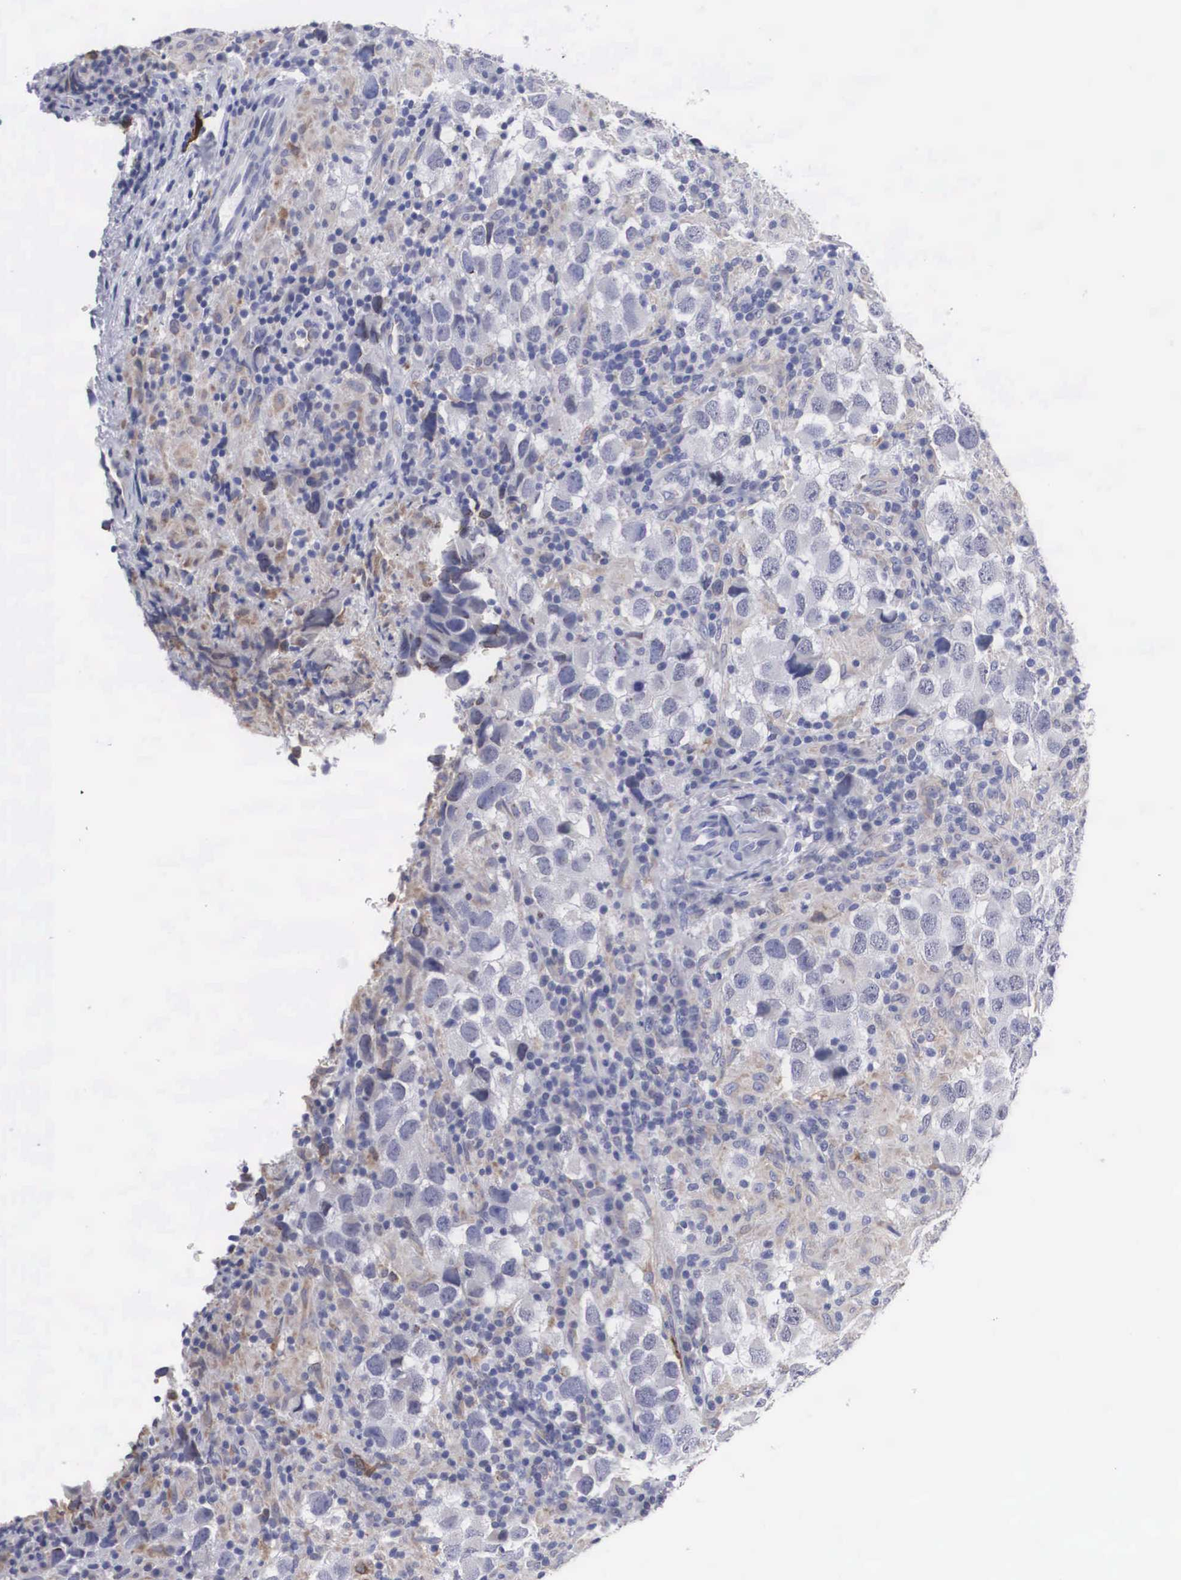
{"staining": {"intensity": "negative", "quantity": "none", "location": "none"}, "tissue": "testis cancer", "cell_type": "Tumor cells", "image_type": "cancer", "snomed": [{"axis": "morphology", "description": "Carcinoma, Embryonal, NOS"}, {"axis": "topography", "description": "Testis"}], "caption": "DAB immunohistochemical staining of testis cancer (embryonal carcinoma) shows no significant expression in tumor cells.", "gene": "HMOX1", "patient": {"sex": "male", "age": 21}}